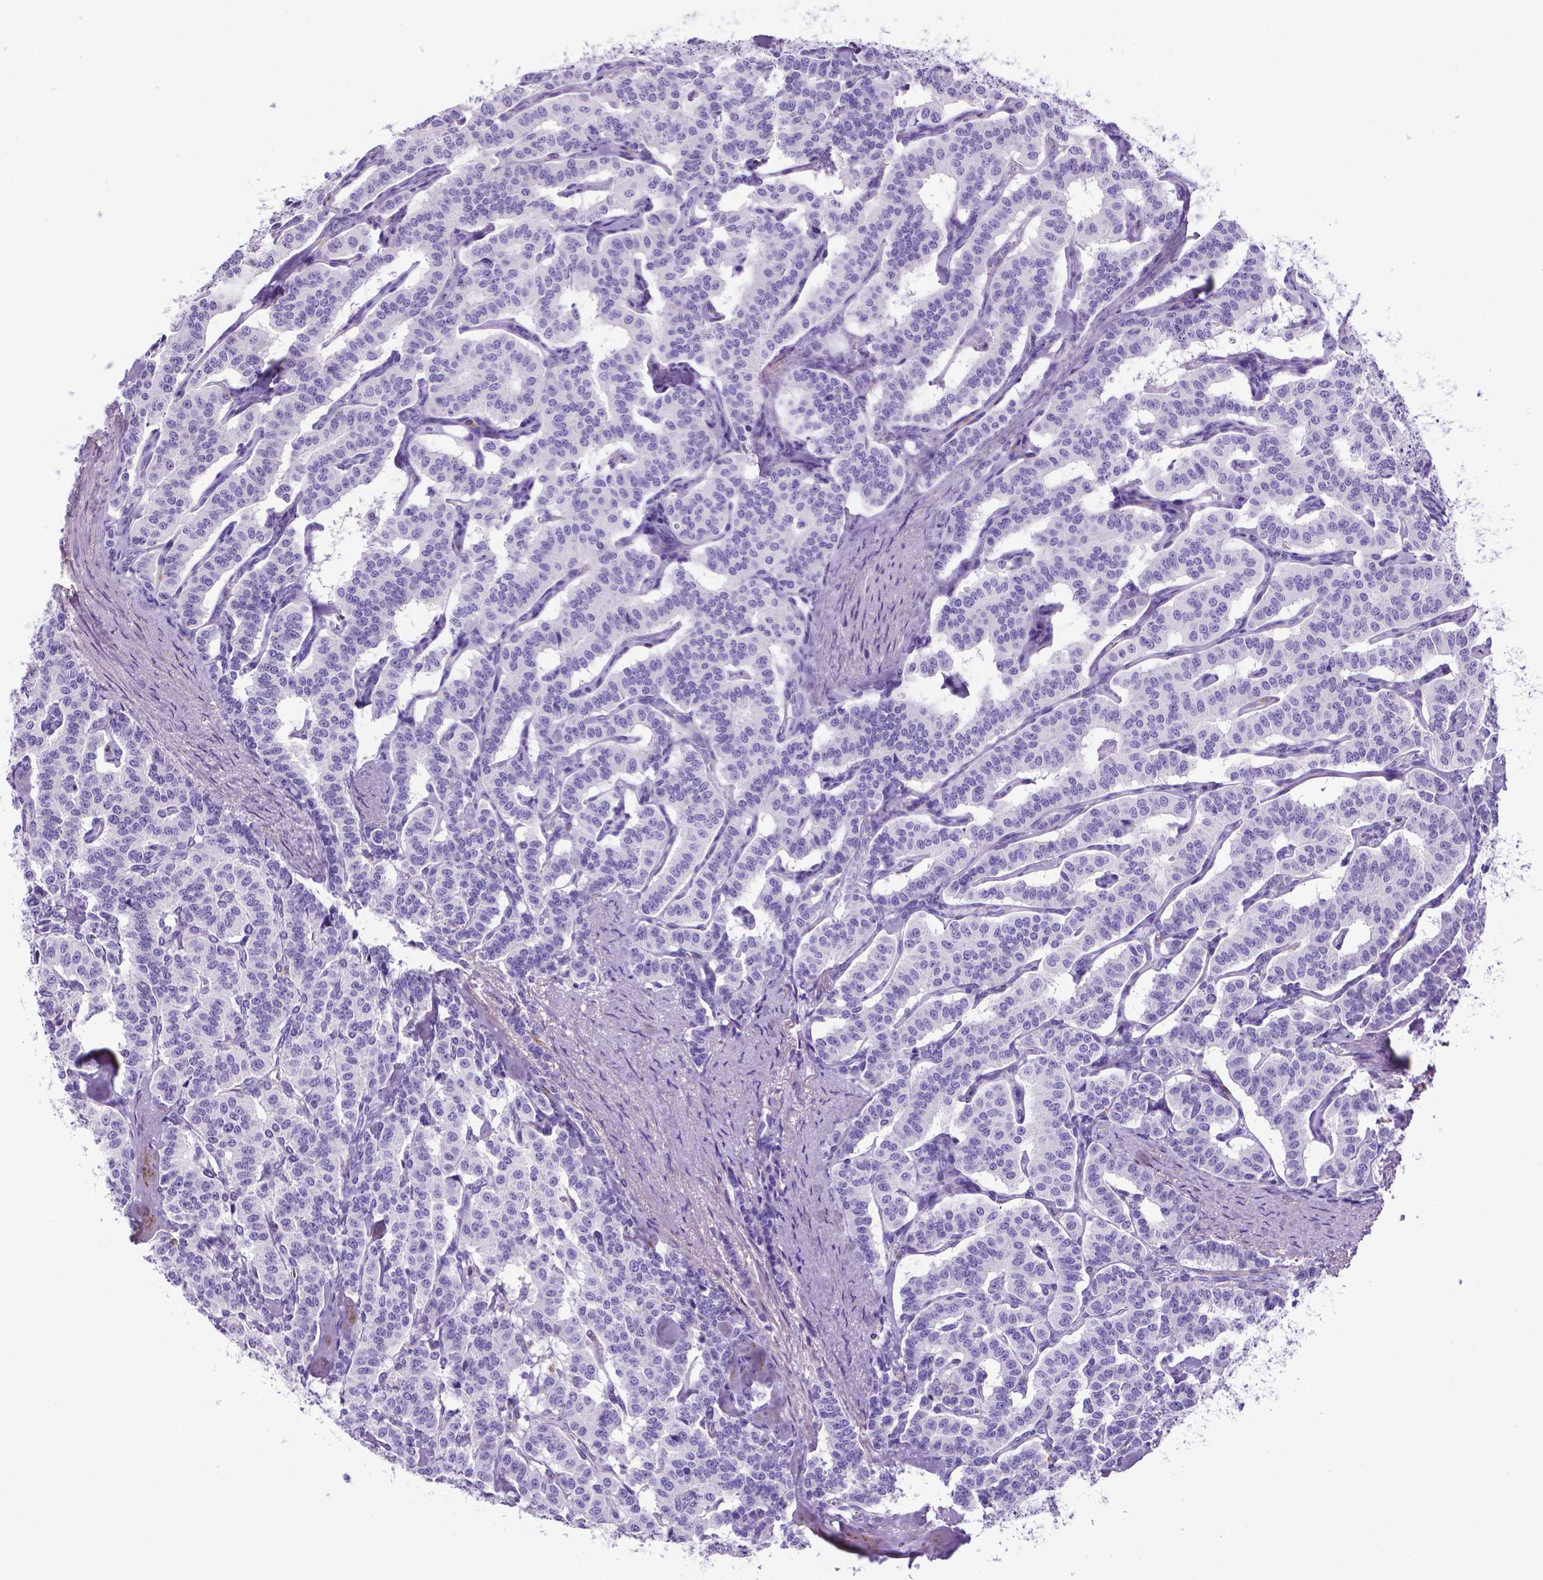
{"staining": {"intensity": "negative", "quantity": "none", "location": "none"}, "tissue": "carcinoid", "cell_type": "Tumor cells", "image_type": "cancer", "snomed": [{"axis": "morphology", "description": "Carcinoid, malignant, NOS"}, {"axis": "topography", "description": "Lung"}], "caption": "IHC of malignant carcinoid exhibits no positivity in tumor cells.", "gene": "APOE", "patient": {"sex": "female", "age": 46}}